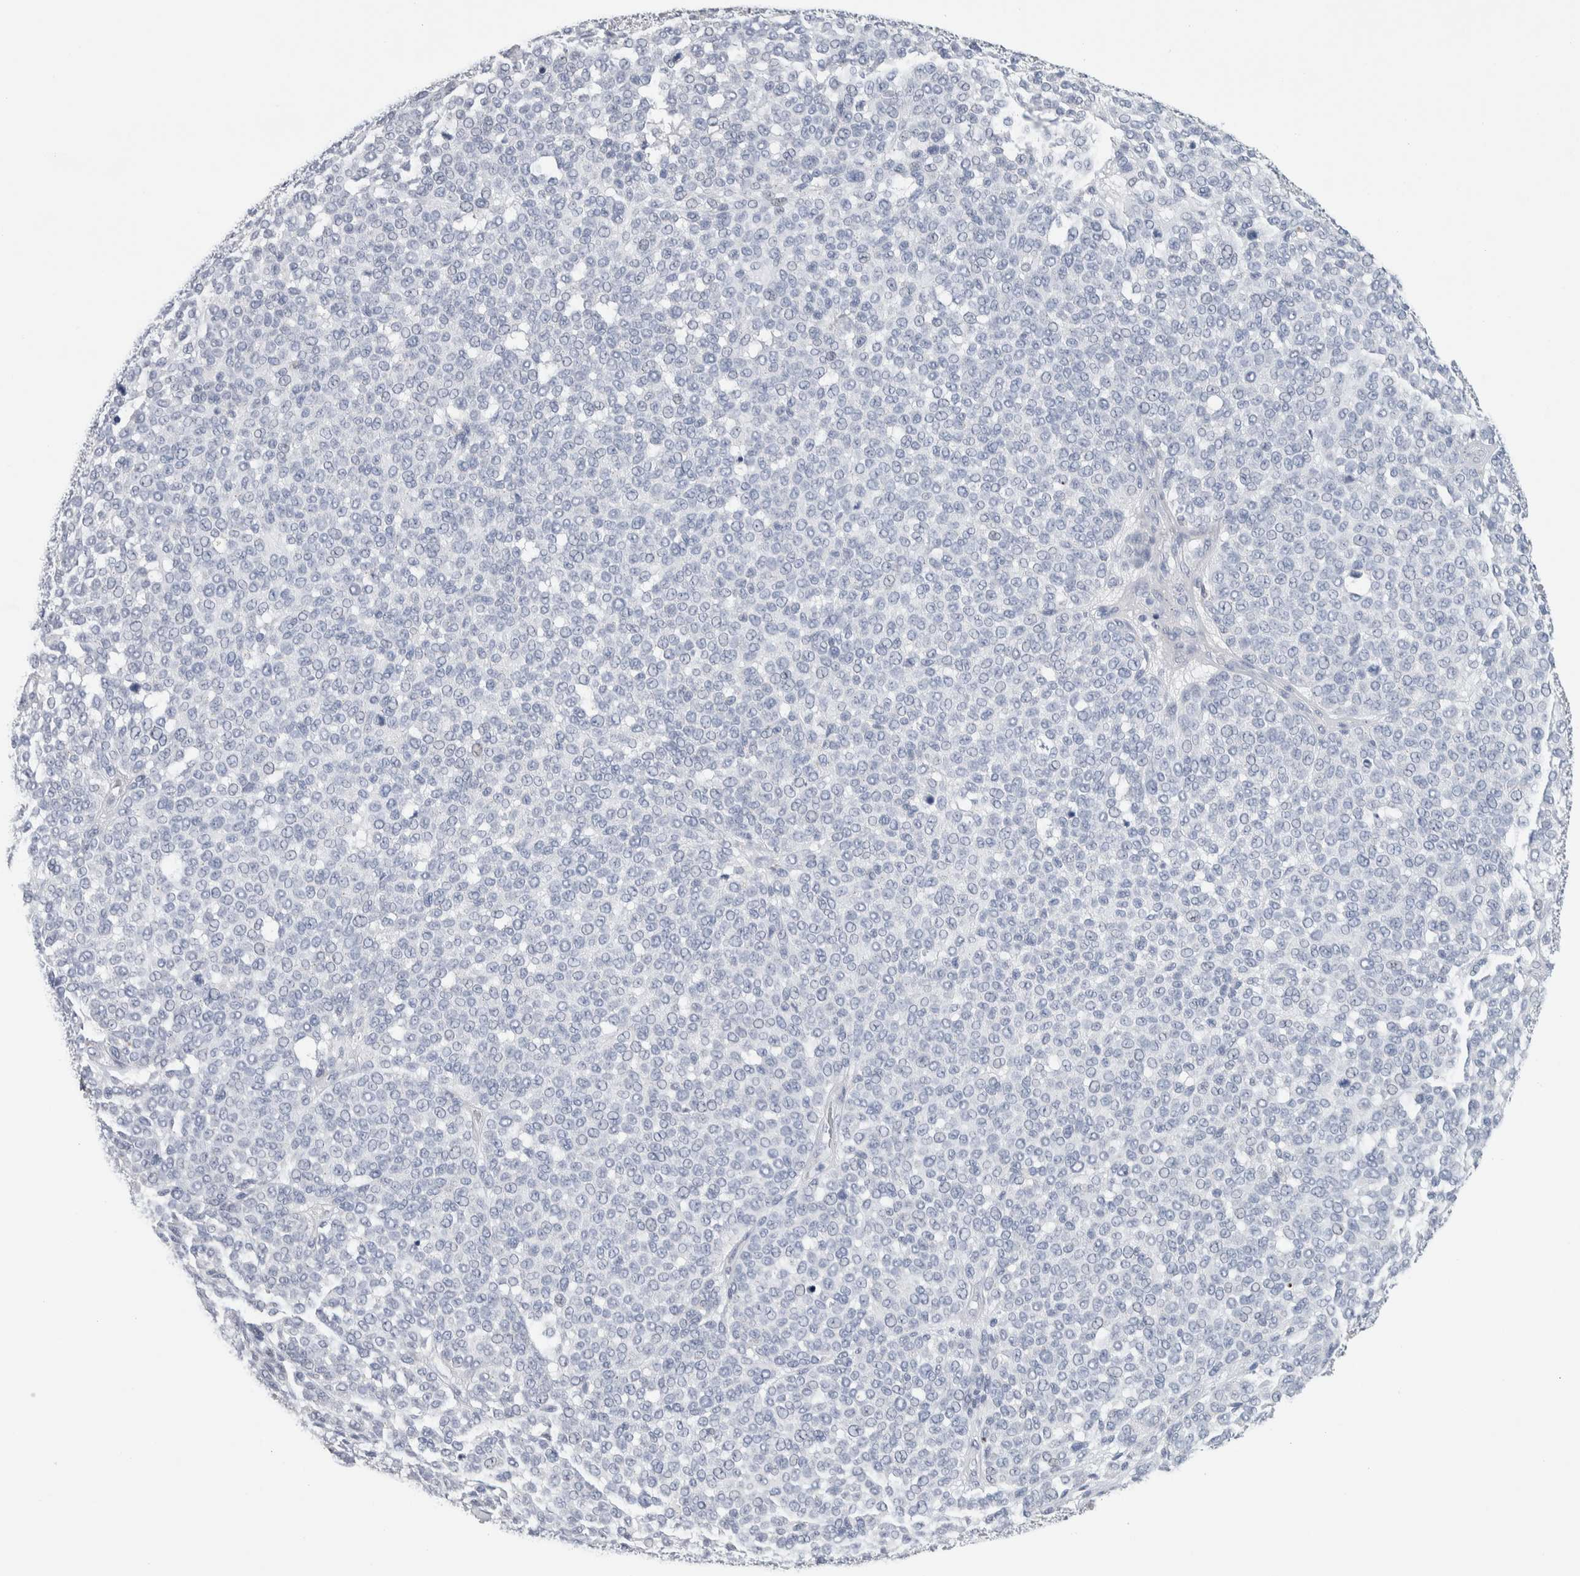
{"staining": {"intensity": "negative", "quantity": "none", "location": "none"}, "tissue": "melanoma", "cell_type": "Tumor cells", "image_type": "cancer", "snomed": [{"axis": "morphology", "description": "Malignant melanoma, NOS"}, {"axis": "topography", "description": "Skin"}], "caption": "Immunohistochemistry (IHC) histopathology image of neoplastic tissue: human malignant melanoma stained with DAB exhibits no significant protein positivity in tumor cells.", "gene": "SCN2A", "patient": {"sex": "male", "age": 59}}